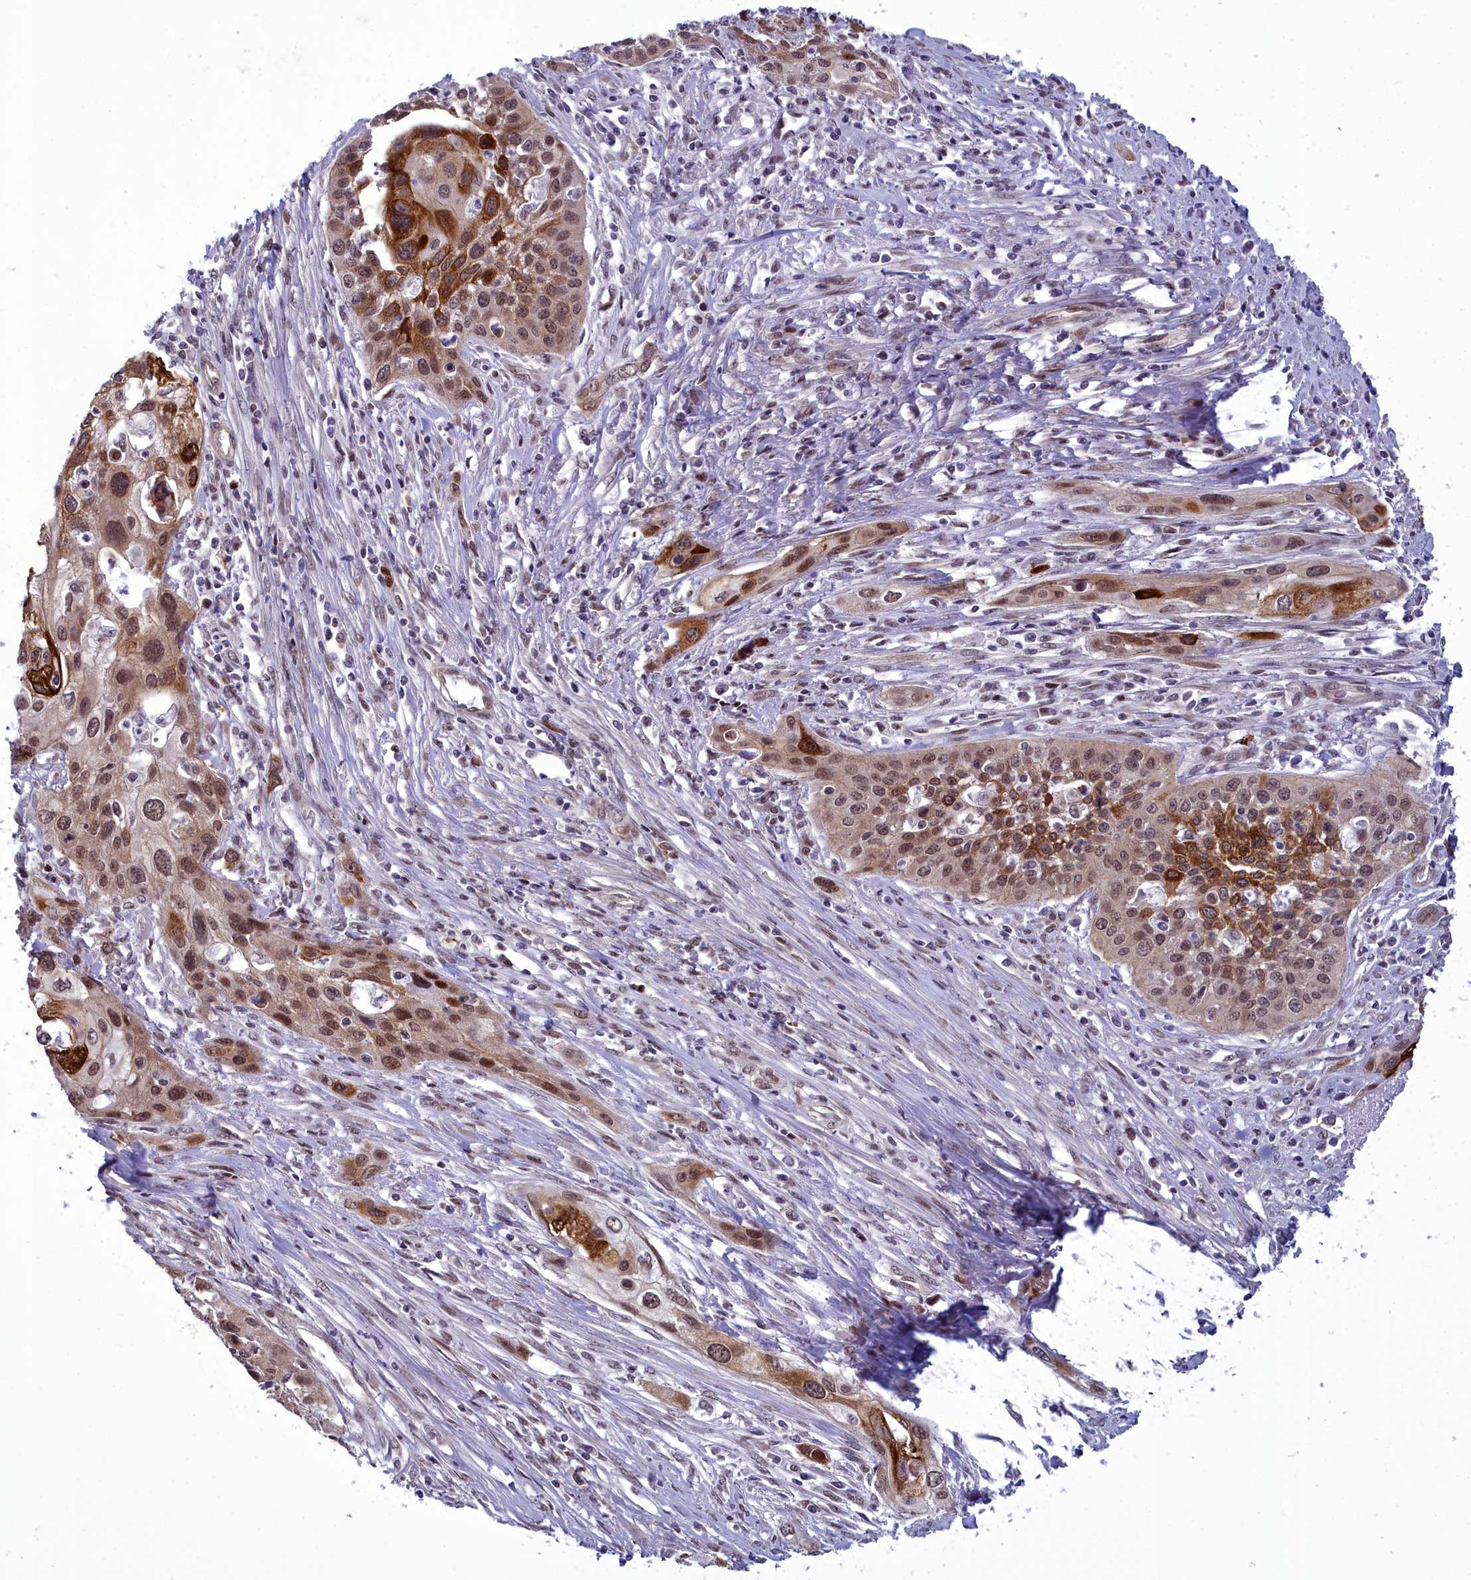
{"staining": {"intensity": "strong", "quantity": ">75%", "location": "cytoplasmic/membranous,nuclear"}, "tissue": "cervical cancer", "cell_type": "Tumor cells", "image_type": "cancer", "snomed": [{"axis": "morphology", "description": "Squamous cell carcinoma, NOS"}, {"axis": "topography", "description": "Cervix"}], "caption": "Immunohistochemistry (IHC) histopathology image of cervical squamous cell carcinoma stained for a protein (brown), which displays high levels of strong cytoplasmic/membranous and nuclear positivity in approximately >75% of tumor cells.", "gene": "CEACAM19", "patient": {"sex": "female", "age": 34}}